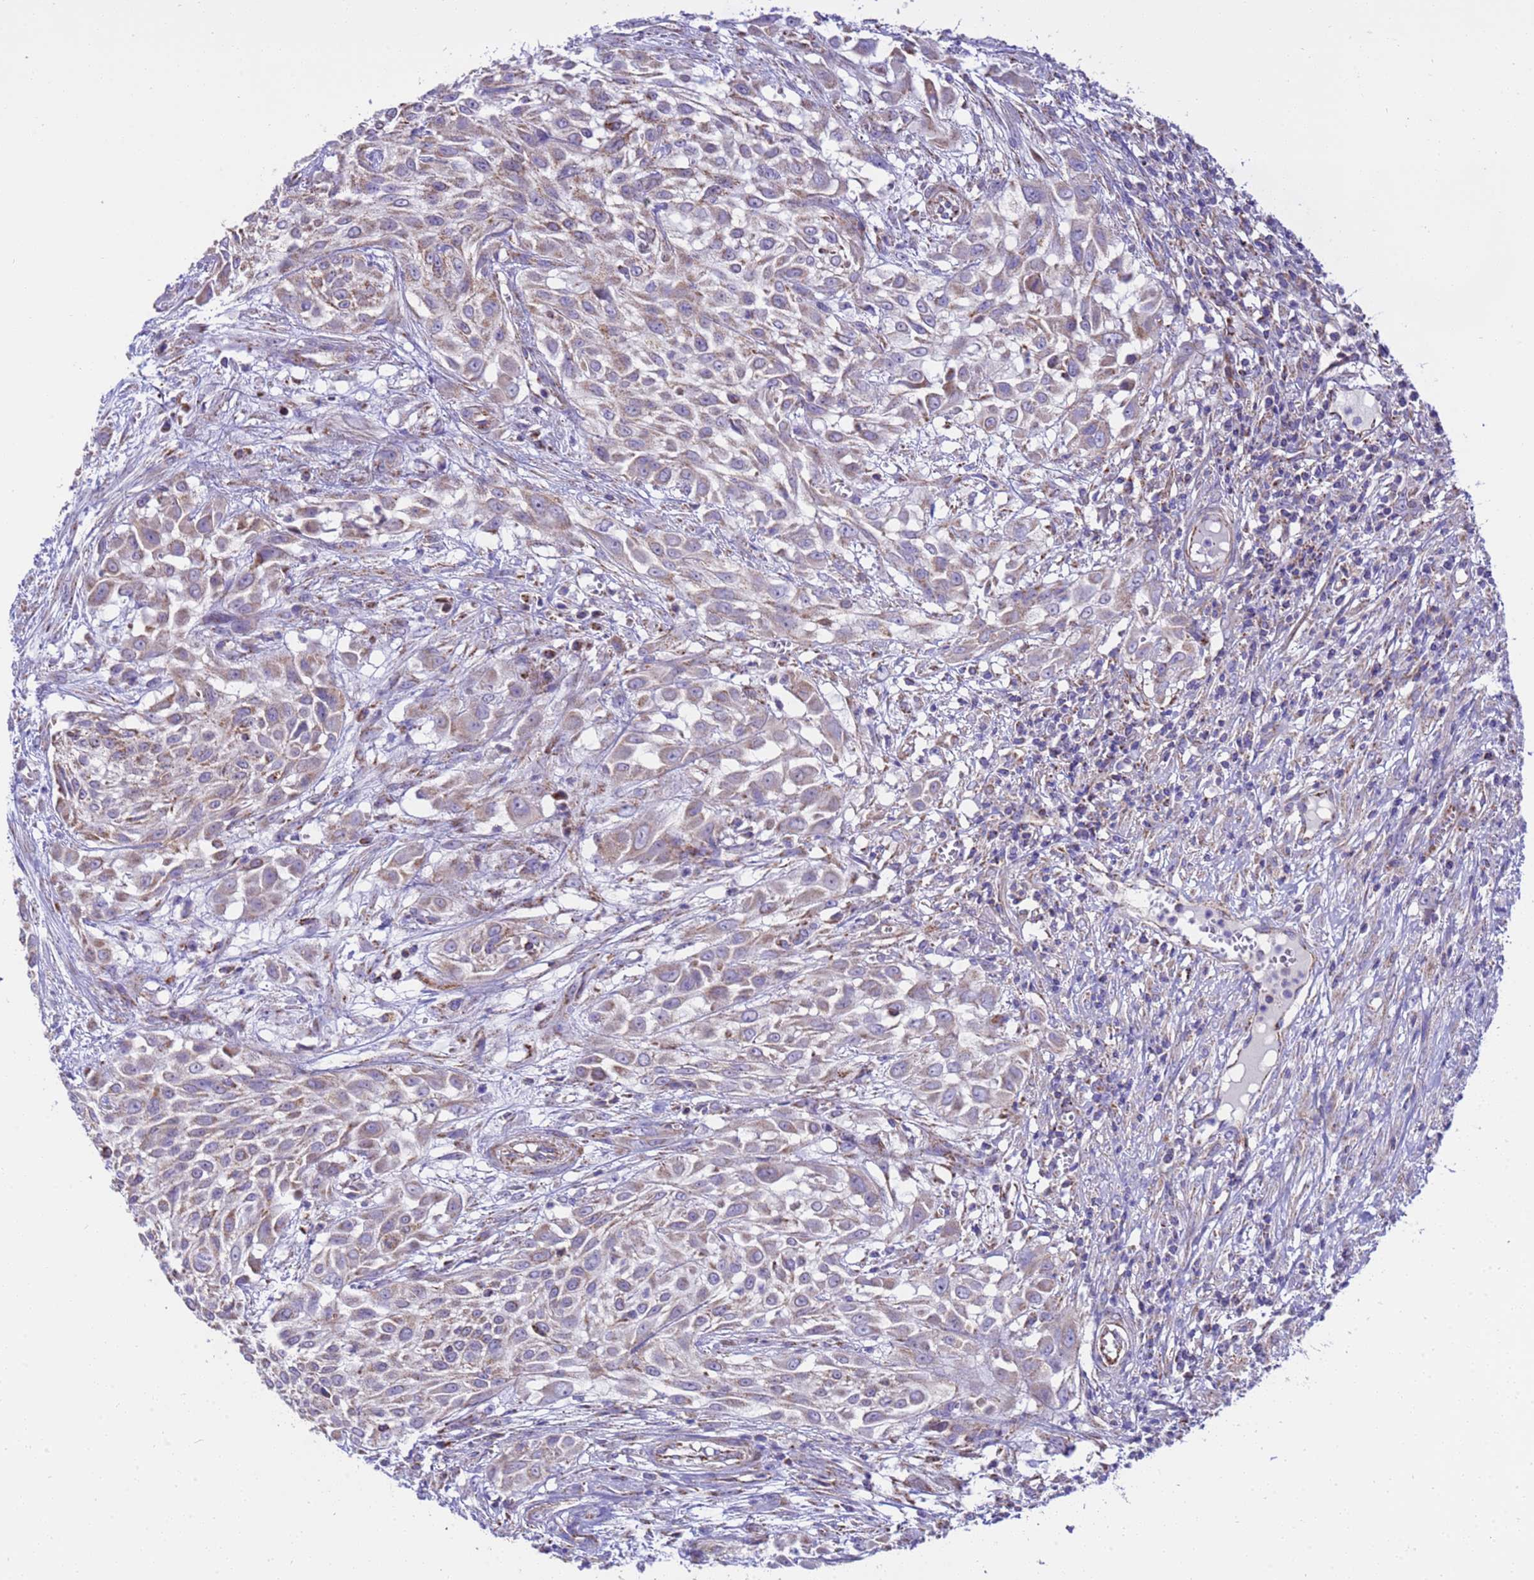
{"staining": {"intensity": "weak", "quantity": "25%-75%", "location": "cytoplasmic/membranous"}, "tissue": "urothelial cancer", "cell_type": "Tumor cells", "image_type": "cancer", "snomed": [{"axis": "morphology", "description": "Urothelial carcinoma, High grade"}, {"axis": "topography", "description": "Urinary bladder"}], "caption": "This histopathology image reveals IHC staining of human high-grade urothelial carcinoma, with low weak cytoplasmic/membranous positivity in approximately 25%-75% of tumor cells.", "gene": "RNF165", "patient": {"sex": "male", "age": 57}}